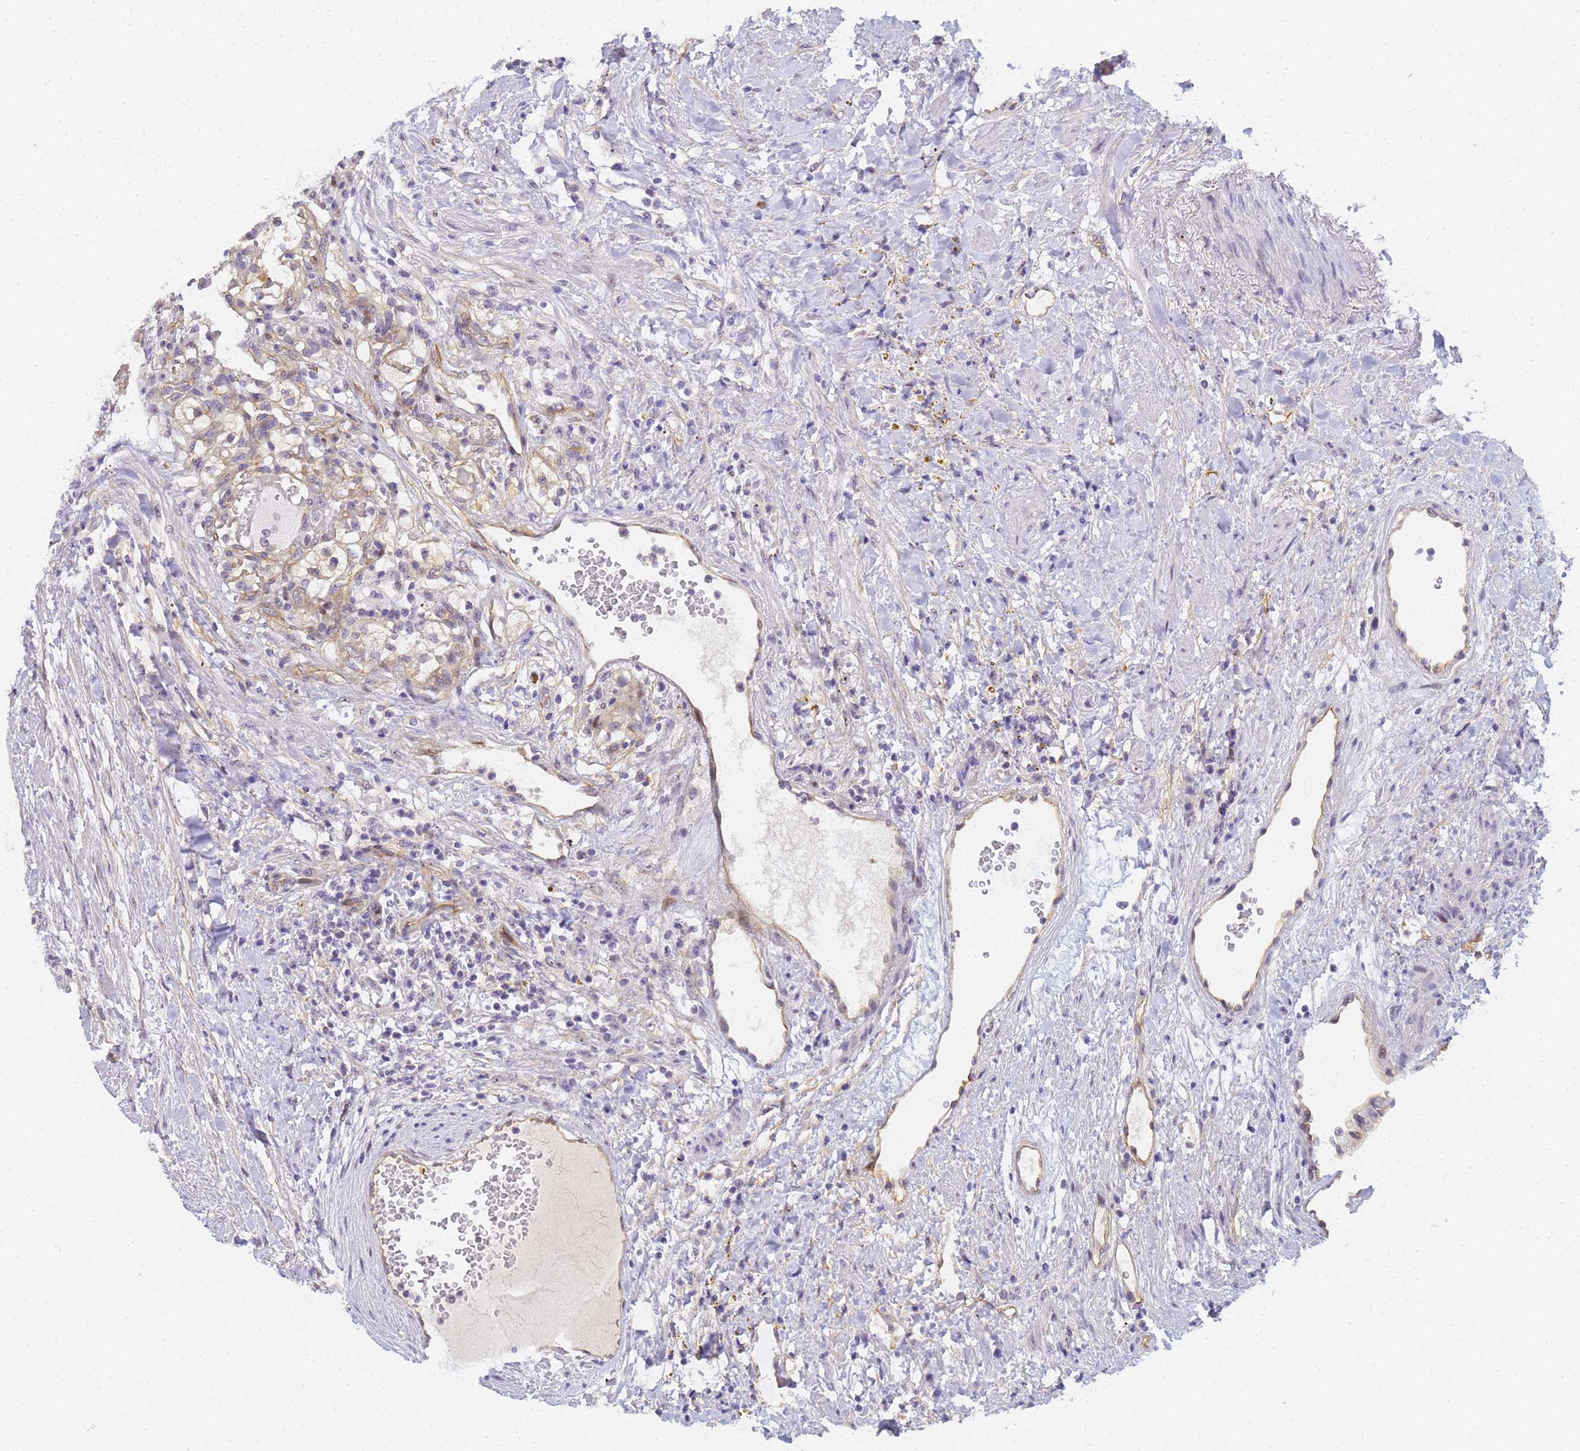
{"staining": {"intensity": "negative", "quantity": "none", "location": "none"}, "tissue": "renal cancer", "cell_type": "Tumor cells", "image_type": "cancer", "snomed": [{"axis": "morphology", "description": "Normal tissue, NOS"}, {"axis": "morphology", "description": "Adenocarcinoma, NOS"}, {"axis": "topography", "description": "Kidney"}], "caption": "DAB (3,3'-diaminobenzidine) immunohistochemical staining of renal cancer (adenocarcinoma) demonstrates no significant staining in tumor cells. (DAB (3,3'-diaminobenzidine) immunohistochemistry with hematoxylin counter stain).", "gene": "GON4L", "patient": {"sex": "male", "age": 68}}